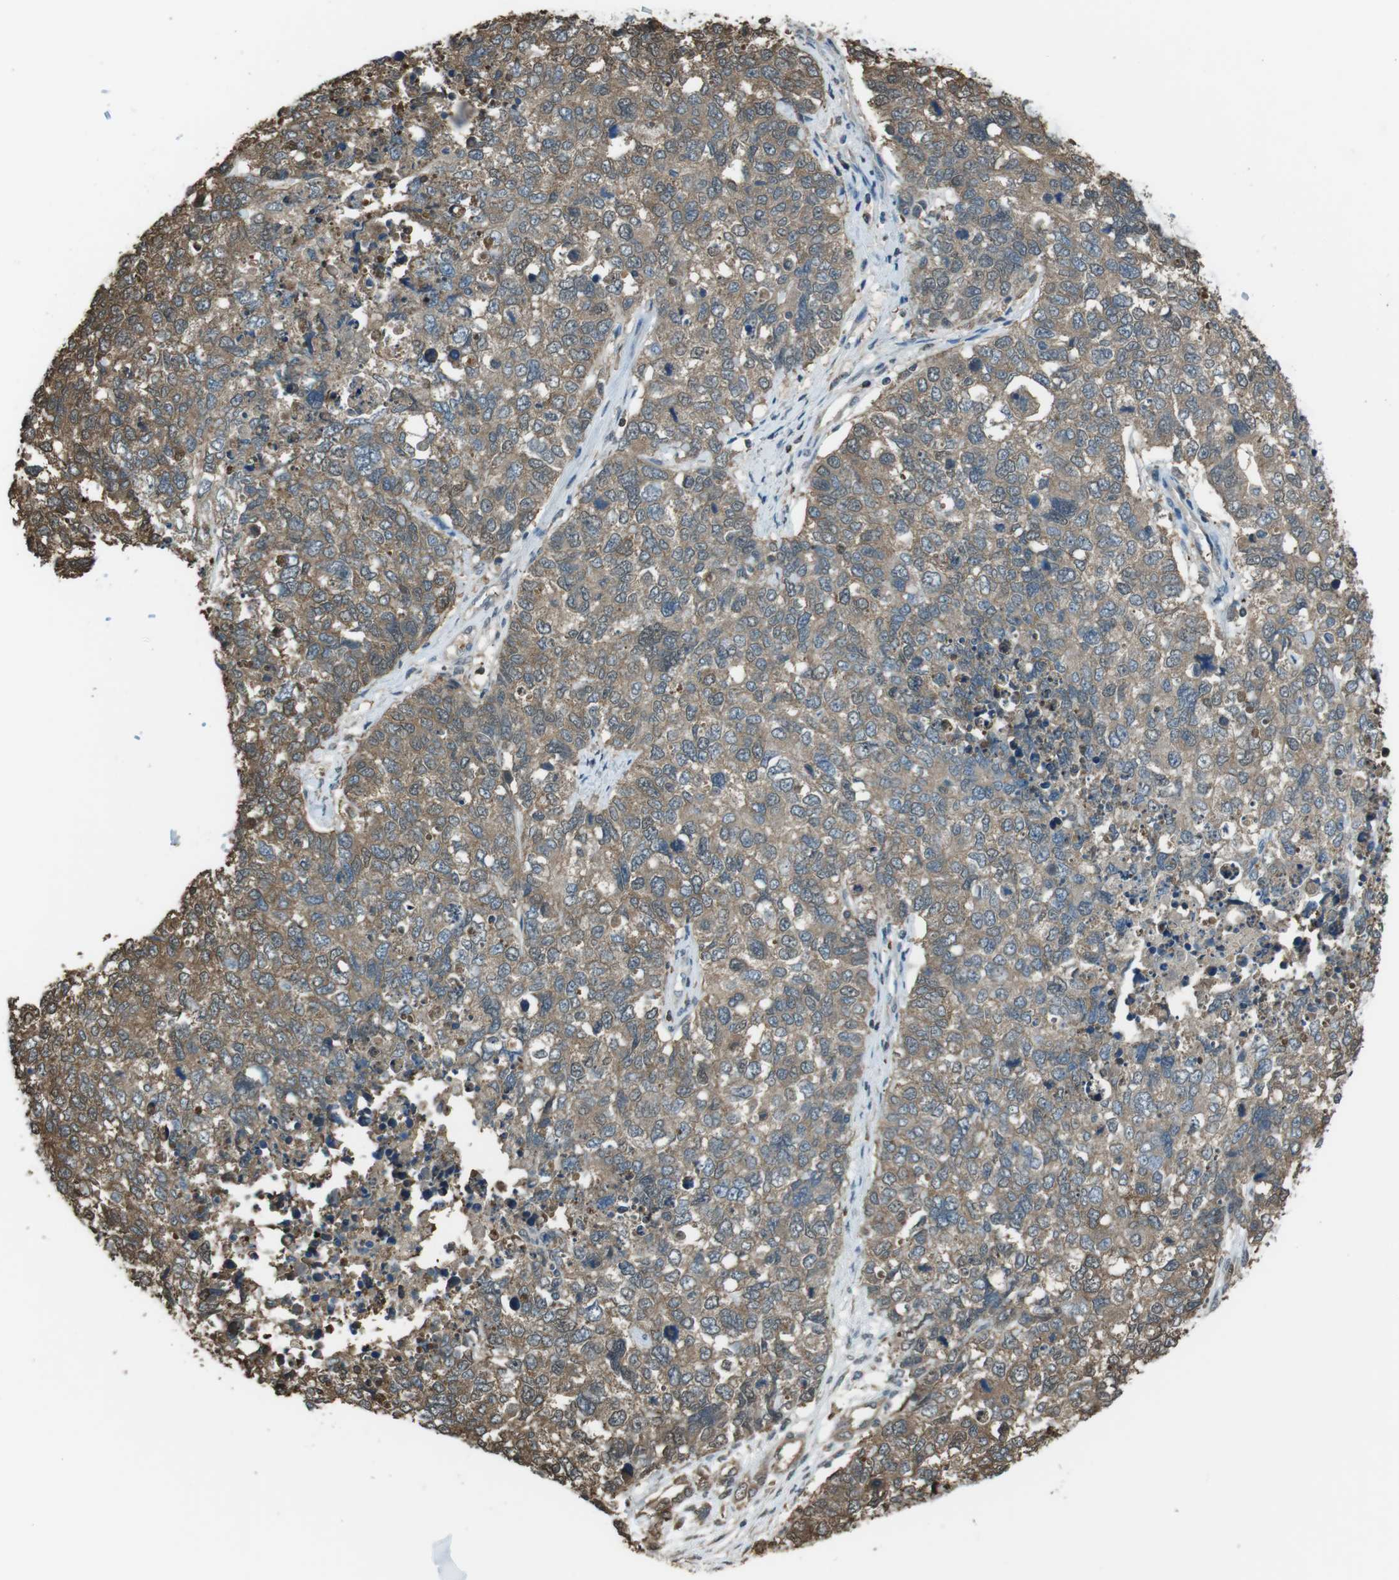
{"staining": {"intensity": "moderate", "quantity": ">75%", "location": "cytoplasmic/membranous"}, "tissue": "cervical cancer", "cell_type": "Tumor cells", "image_type": "cancer", "snomed": [{"axis": "morphology", "description": "Squamous cell carcinoma, NOS"}, {"axis": "topography", "description": "Cervix"}], "caption": "Immunohistochemical staining of human cervical cancer displays medium levels of moderate cytoplasmic/membranous protein expression in about >75% of tumor cells. (DAB (3,3'-diaminobenzidine) IHC with brightfield microscopy, high magnification).", "gene": "TWSG1", "patient": {"sex": "female", "age": 63}}